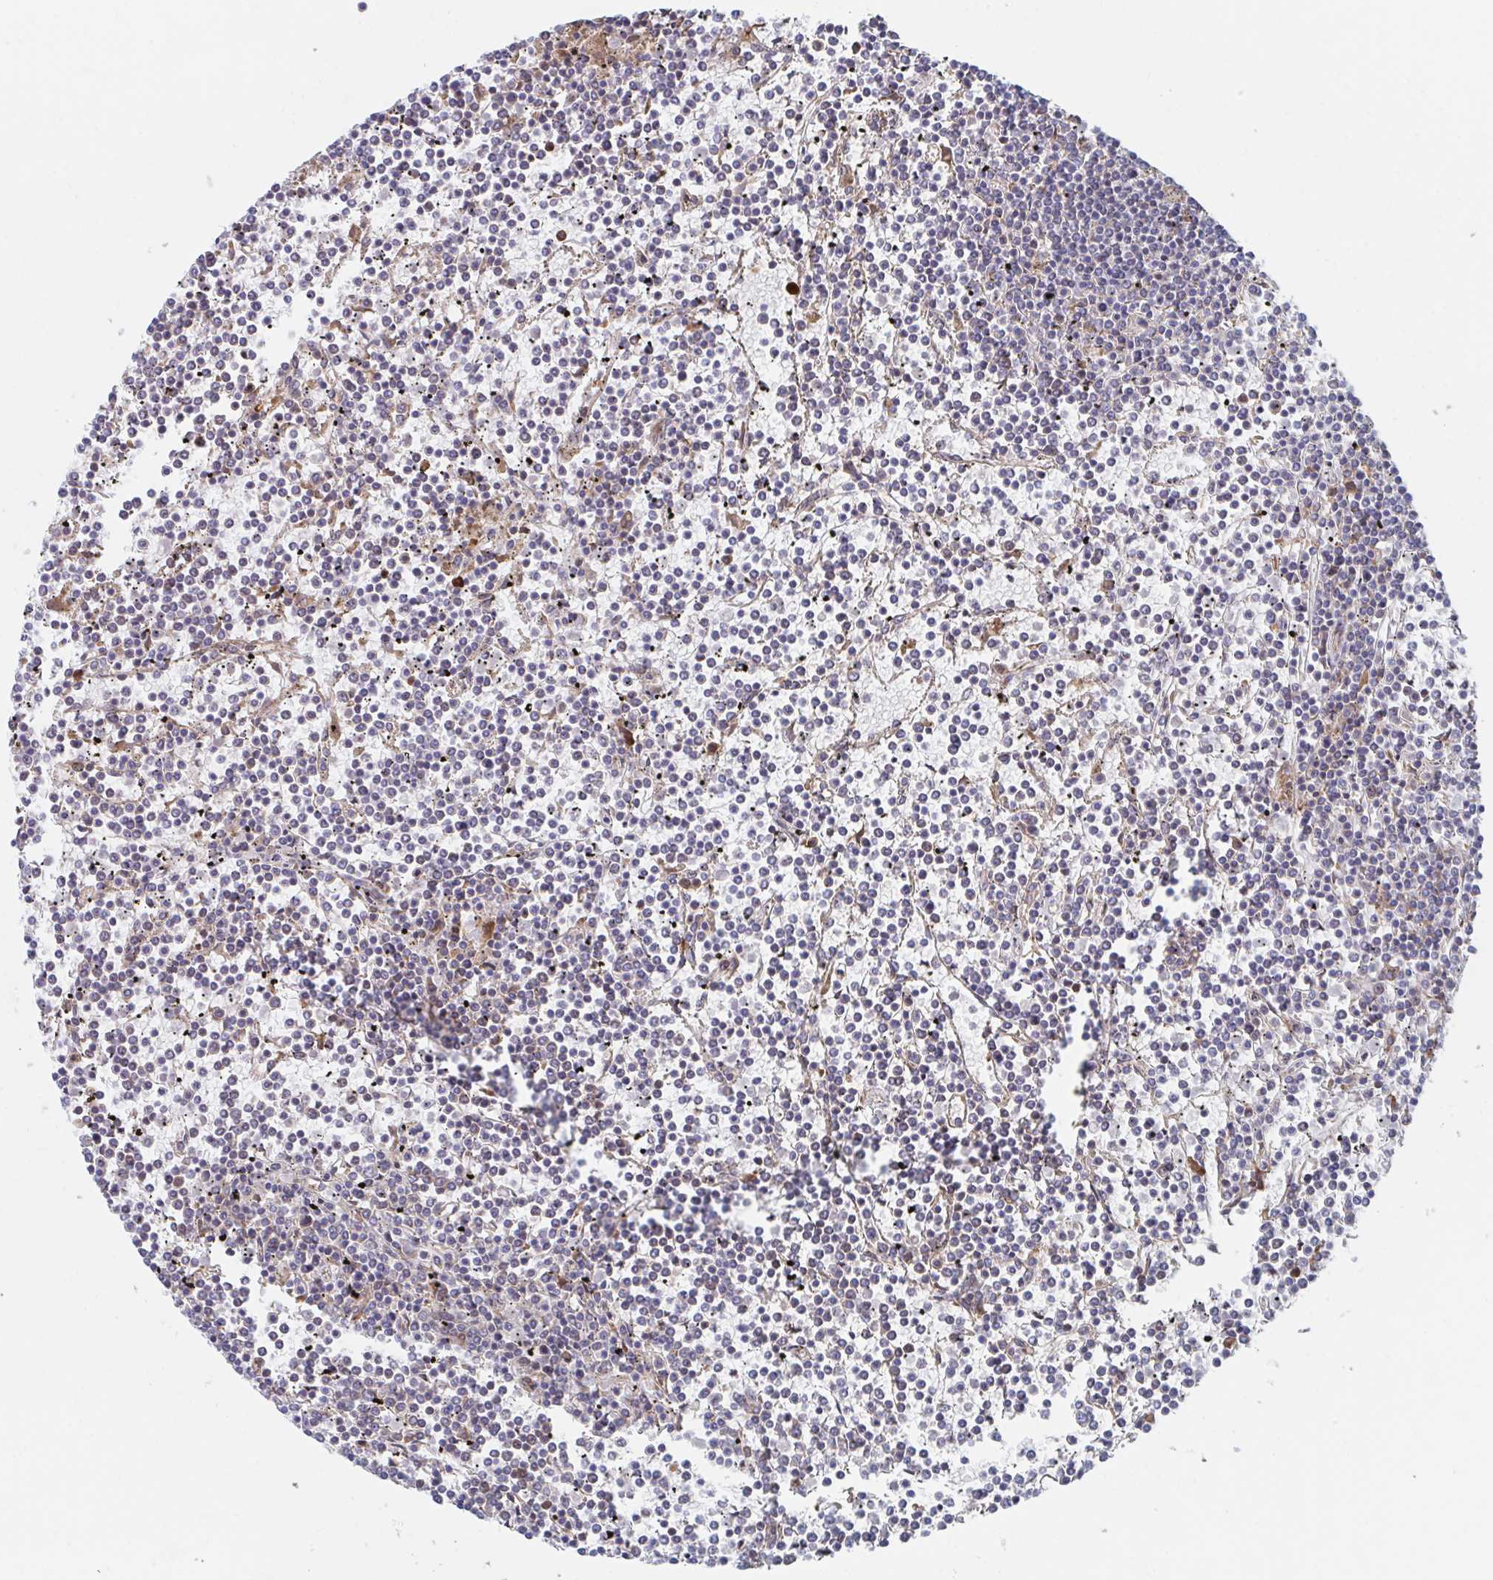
{"staining": {"intensity": "negative", "quantity": "none", "location": "none"}, "tissue": "lymphoma", "cell_type": "Tumor cells", "image_type": "cancer", "snomed": [{"axis": "morphology", "description": "Malignant lymphoma, non-Hodgkin's type, Low grade"}, {"axis": "topography", "description": "Spleen"}], "caption": "Lymphoma was stained to show a protein in brown. There is no significant staining in tumor cells. (DAB immunohistochemistry (IHC) with hematoxylin counter stain).", "gene": "FJX1", "patient": {"sex": "female", "age": 19}}